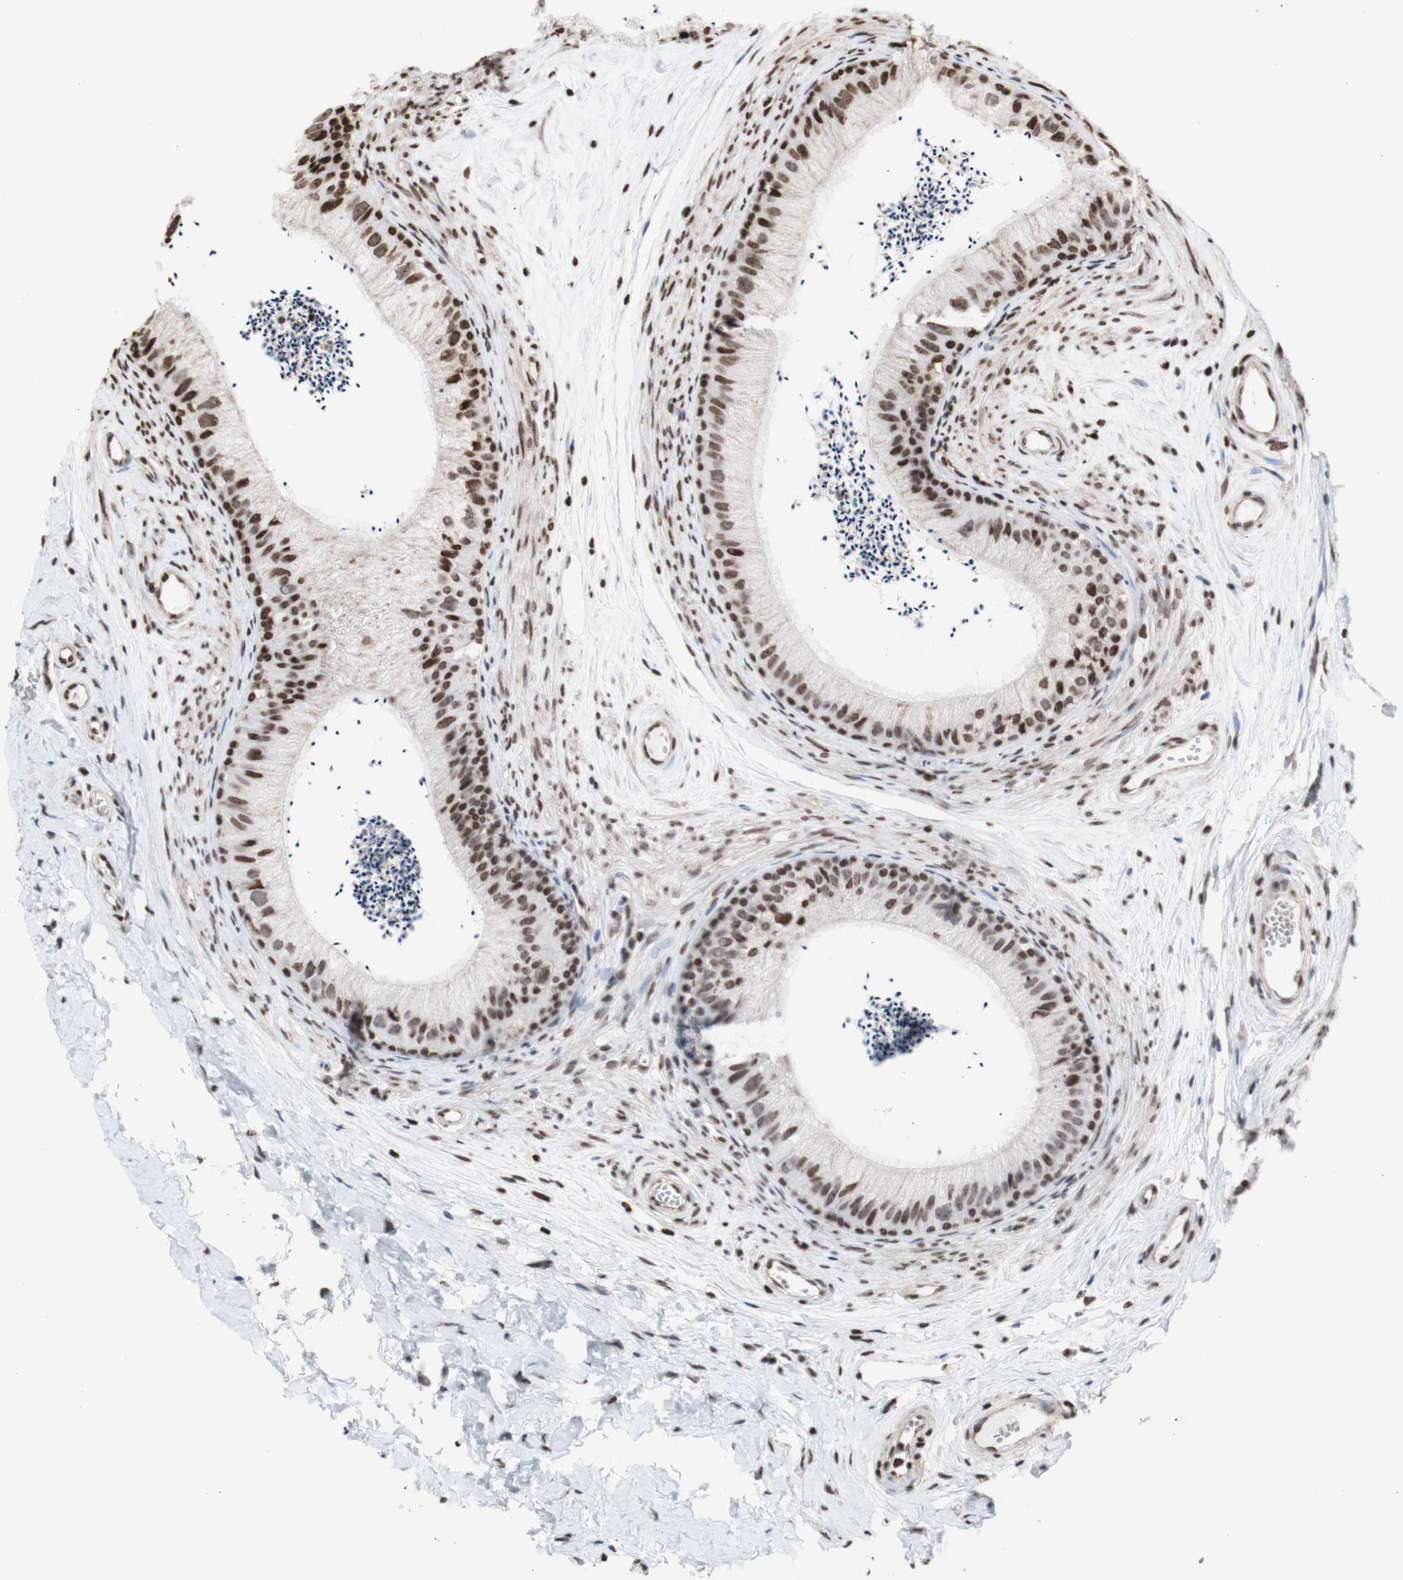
{"staining": {"intensity": "strong", "quantity": ">75%", "location": "nuclear"}, "tissue": "epididymis", "cell_type": "Glandular cells", "image_type": "normal", "snomed": [{"axis": "morphology", "description": "Normal tissue, NOS"}, {"axis": "topography", "description": "Epididymis"}], "caption": "Approximately >75% of glandular cells in normal human epididymis demonstrate strong nuclear protein staining as visualized by brown immunohistochemical staining.", "gene": "SNAI2", "patient": {"sex": "male", "age": 56}}